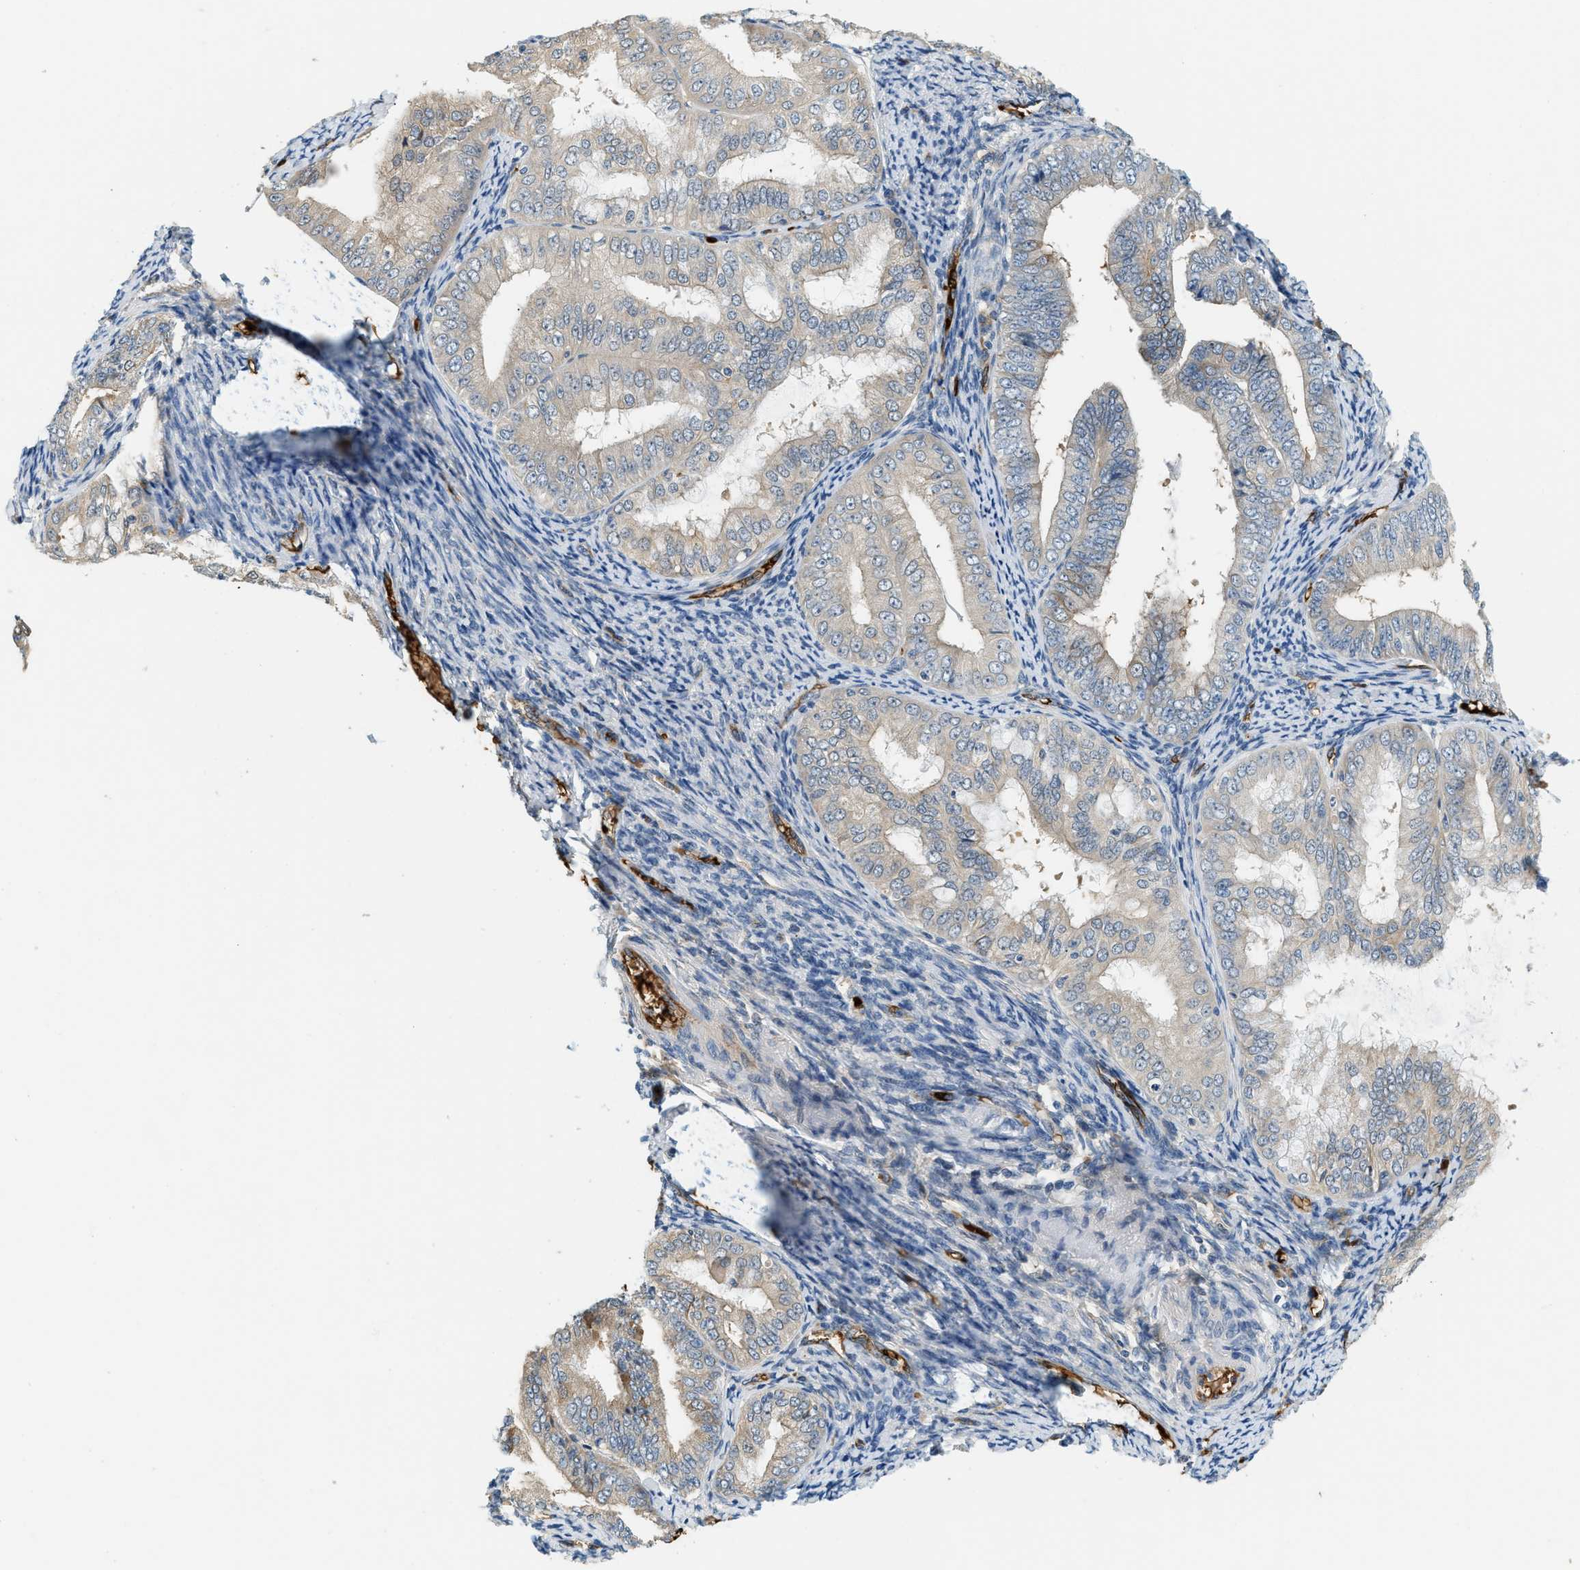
{"staining": {"intensity": "weak", "quantity": "<25%", "location": "cytoplasmic/membranous"}, "tissue": "endometrial cancer", "cell_type": "Tumor cells", "image_type": "cancer", "snomed": [{"axis": "morphology", "description": "Adenocarcinoma, NOS"}, {"axis": "topography", "description": "Endometrium"}], "caption": "Tumor cells show no significant expression in adenocarcinoma (endometrial).", "gene": "CYTH2", "patient": {"sex": "female", "age": 63}}